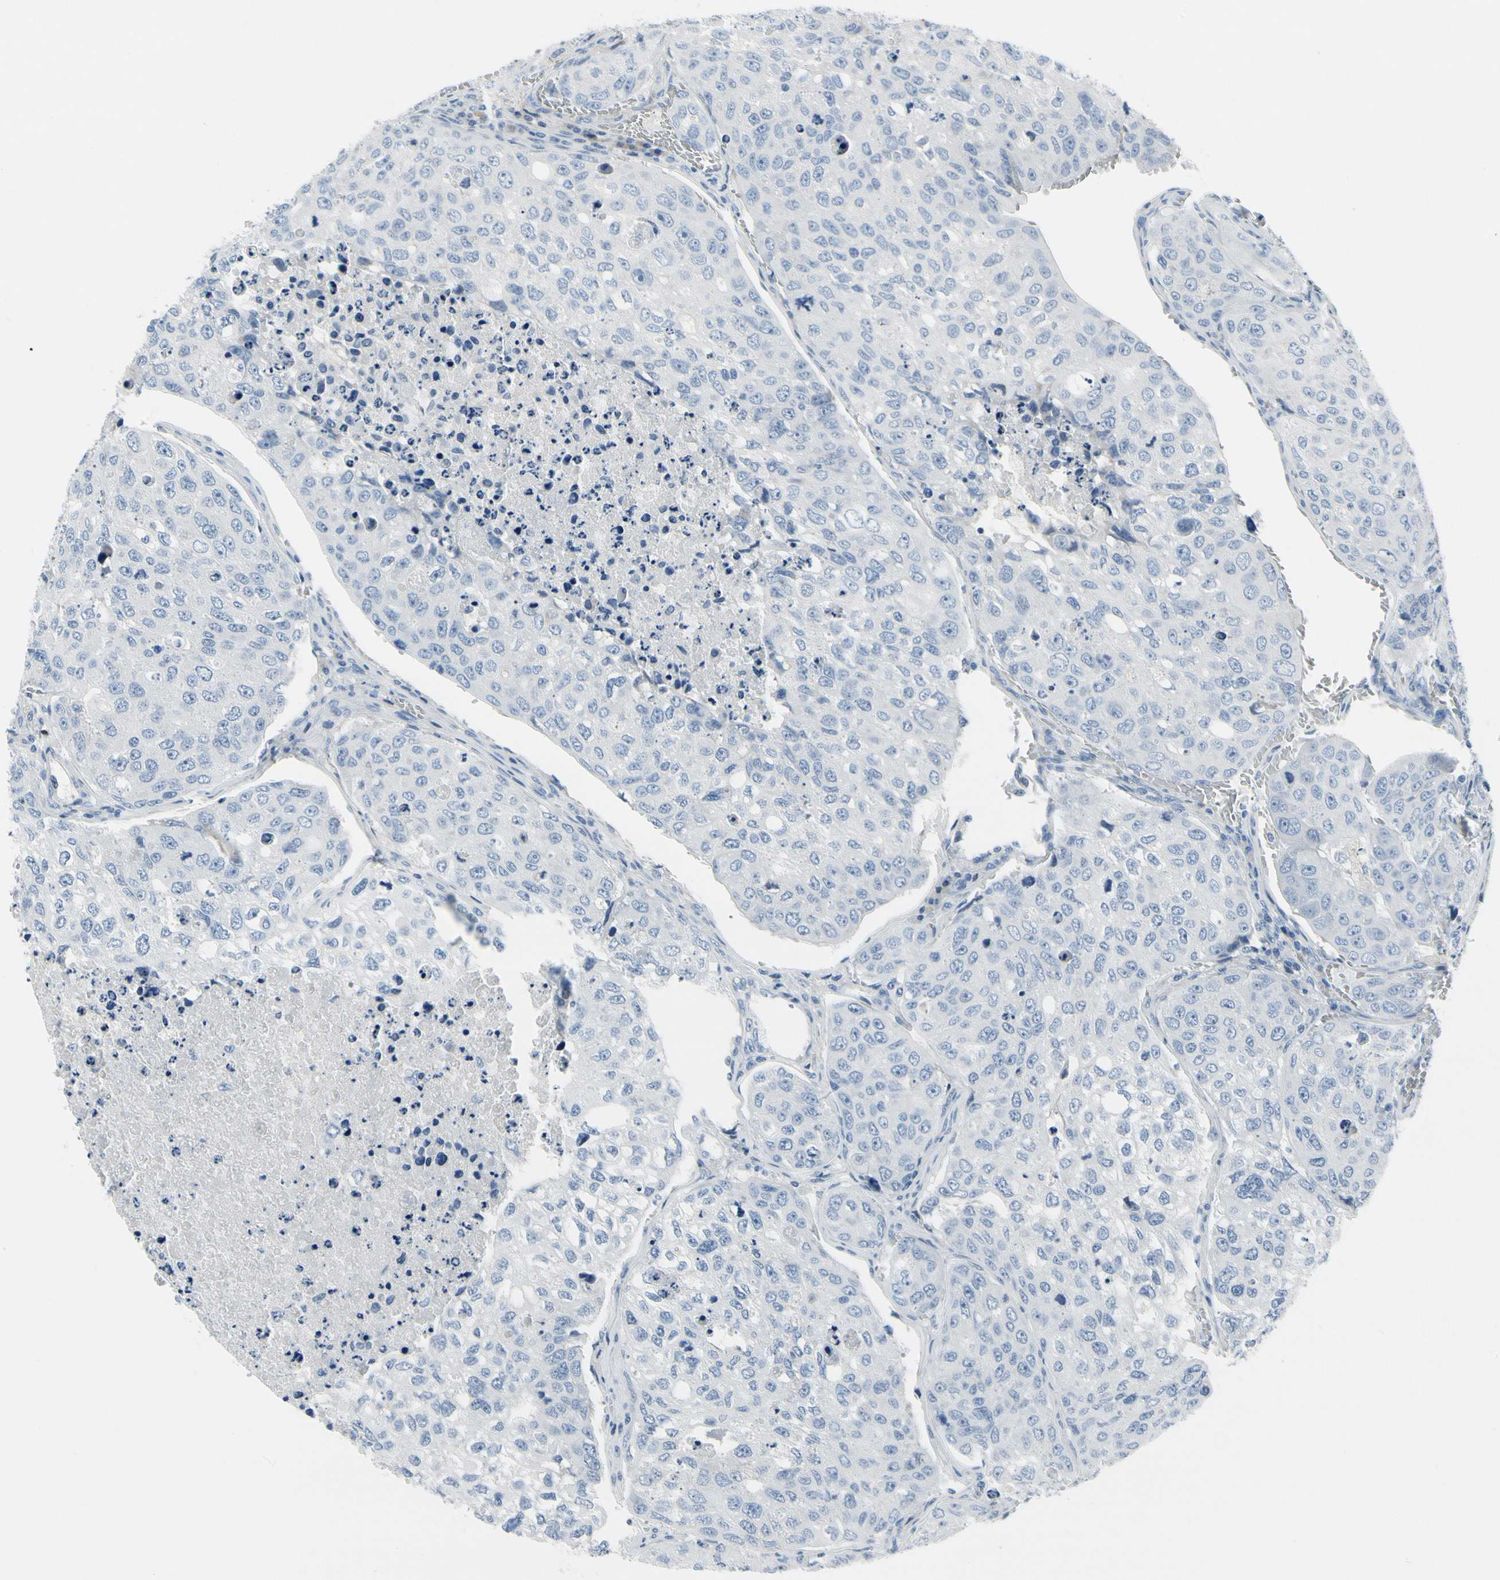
{"staining": {"intensity": "negative", "quantity": "none", "location": "none"}, "tissue": "urothelial cancer", "cell_type": "Tumor cells", "image_type": "cancer", "snomed": [{"axis": "morphology", "description": "Urothelial carcinoma, High grade"}, {"axis": "topography", "description": "Lymph node"}, {"axis": "topography", "description": "Urinary bladder"}], "caption": "Immunohistochemistry (IHC) histopathology image of neoplastic tissue: human urothelial carcinoma (high-grade) stained with DAB displays no significant protein expression in tumor cells.", "gene": "MUC5B", "patient": {"sex": "male", "age": 51}}